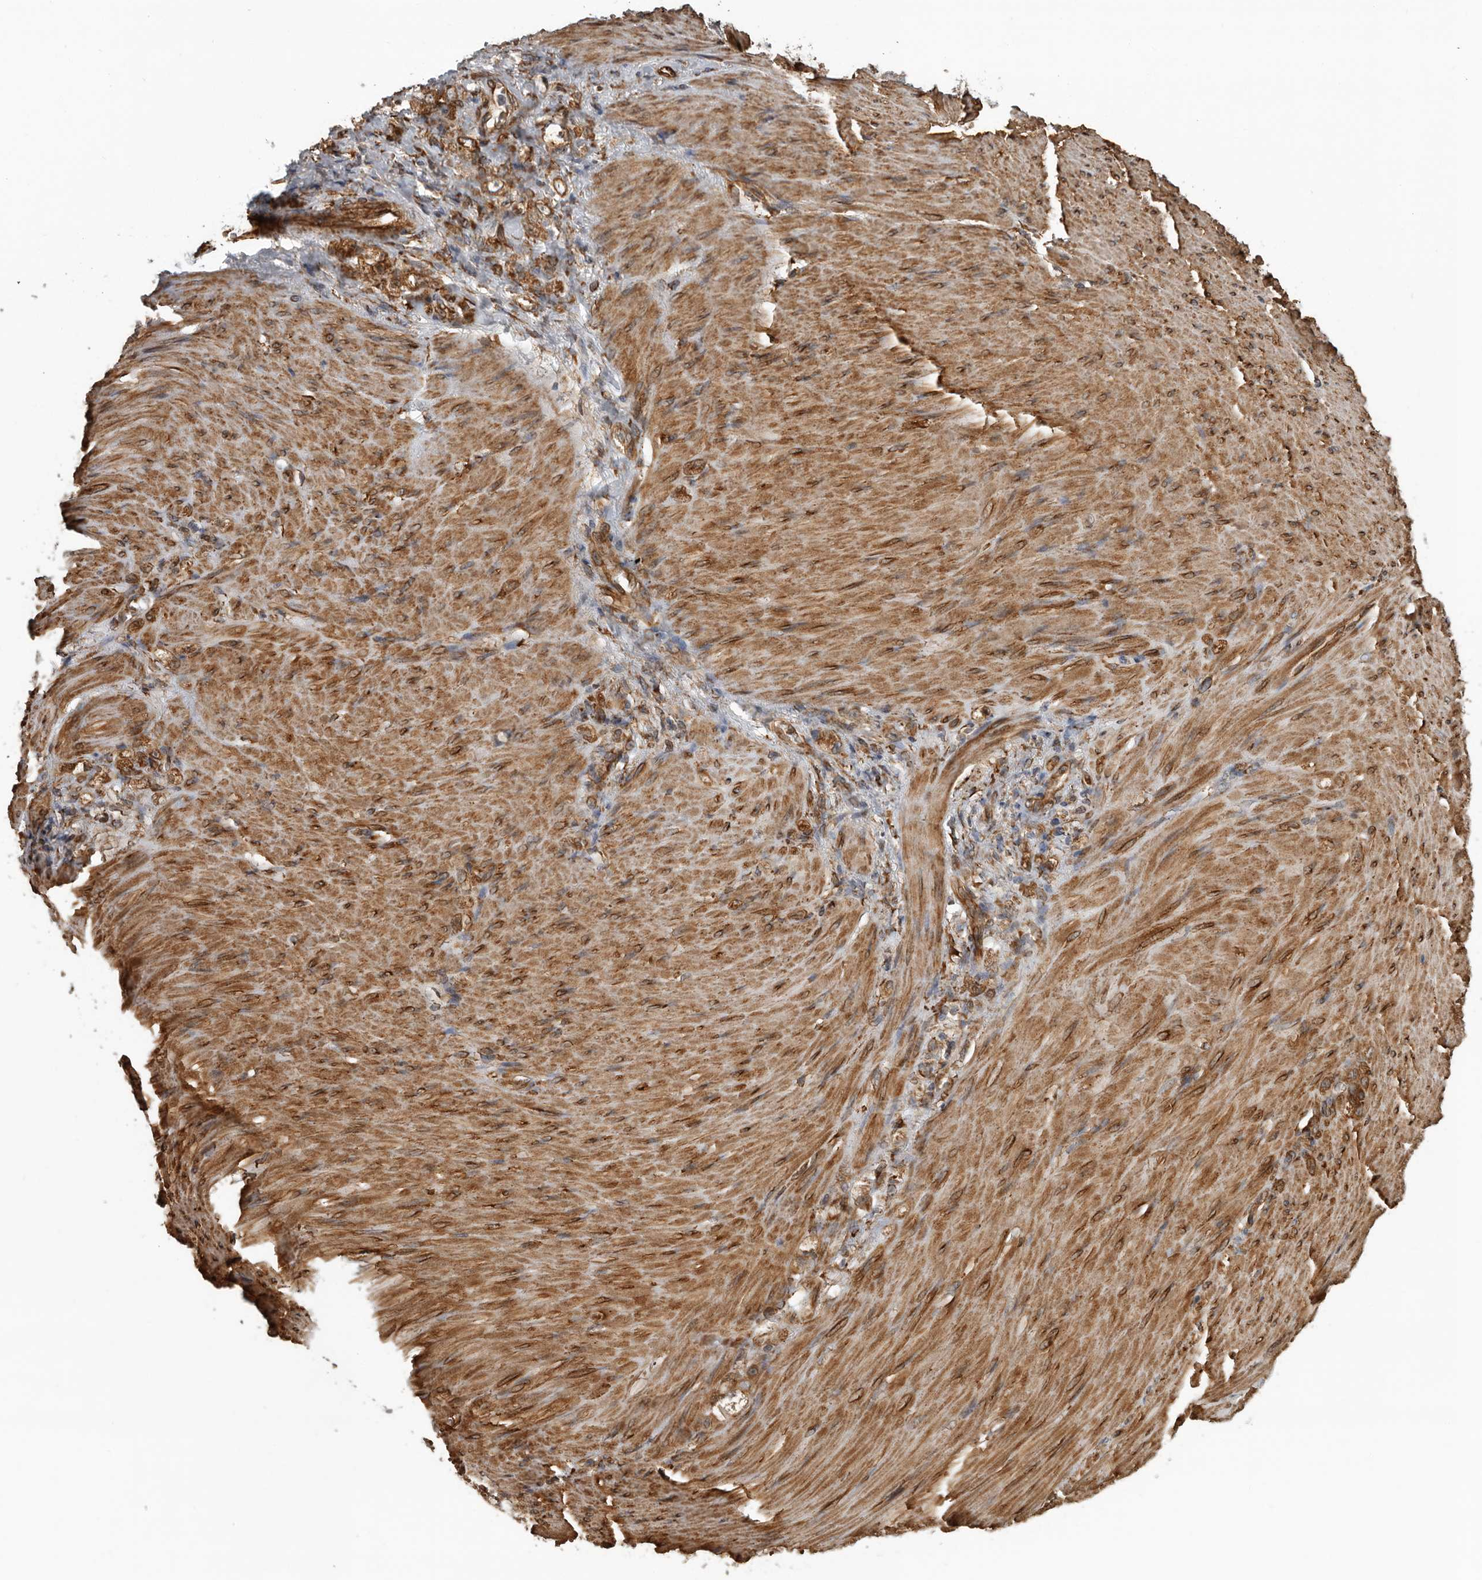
{"staining": {"intensity": "moderate", "quantity": ">75%", "location": "cytoplasmic/membranous"}, "tissue": "stomach cancer", "cell_type": "Tumor cells", "image_type": "cancer", "snomed": [{"axis": "morphology", "description": "Normal tissue, NOS"}, {"axis": "morphology", "description": "Adenocarcinoma, NOS"}, {"axis": "topography", "description": "Stomach"}], "caption": "High-magnification brightfield microscopy of adenocarcinoma (stomach) stained with DAB (3,3'-diaminobenzidine) (brown) and counterstained with hematoxylin (blue). tumor cells exhibit moderate cytoplasmic/membranous expression is seen in about>75% of cells.", "gene": "CEP350", "patient": {"sex": "male", "age": 82}}